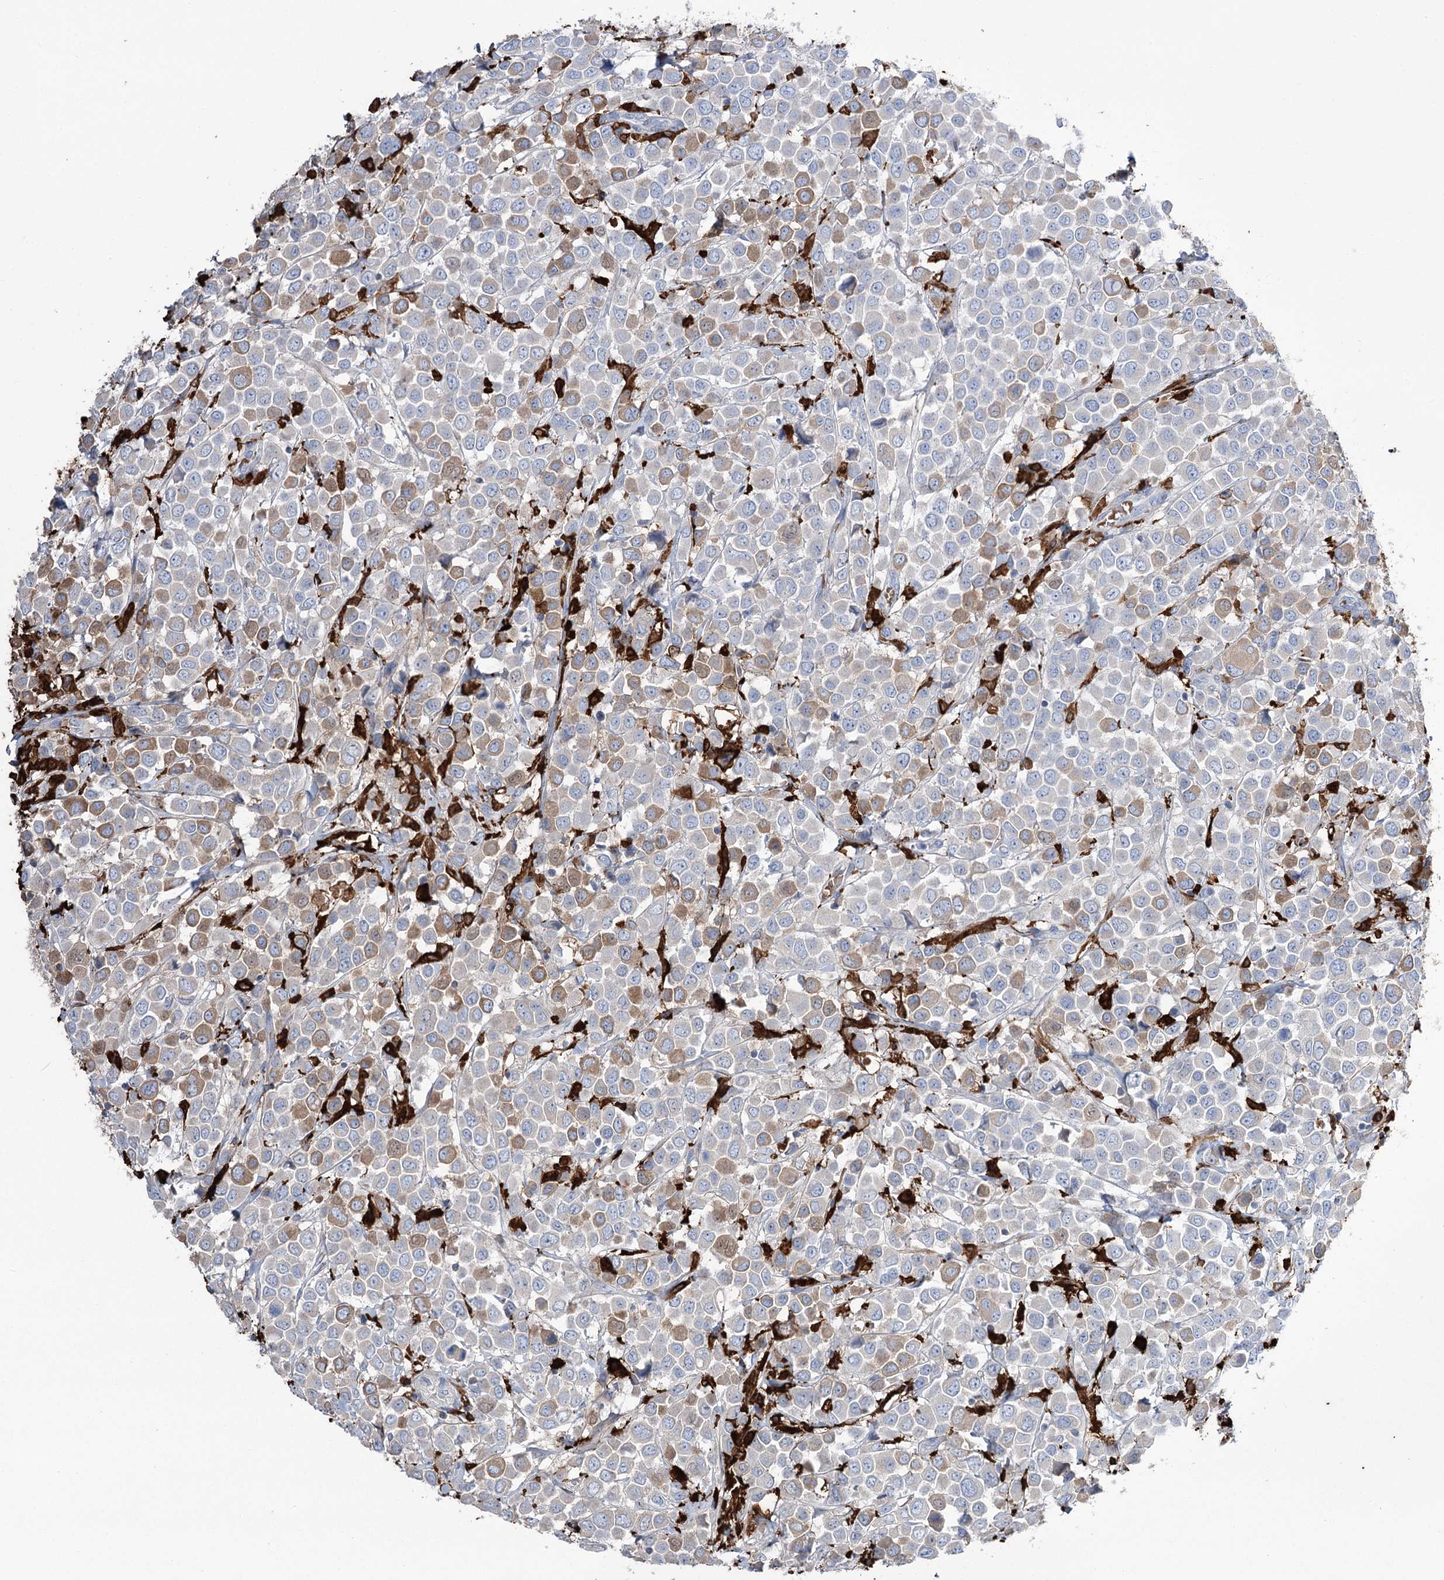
{"staining": {"intensity": "moderate", "quantity": "<25%", "location": "cytoplasmic/membranous"}, "tissue": "breast cancer", "cell_type": "Tumor cells", "image_type": "cancer", "snomed": [{"axis": "morphology", "description": "Duct carcinoma"}, {"axis": "topography", "description": "Breast"}], "caption": "Moderate cytoplasmic/membranous expression for a protein is identified in approximately <25% of tumor cells of breast infiltrating ductal carcinoma using IHC.", "gene": "ZNF622", "patient": {"sex": "female", "age": 61}}